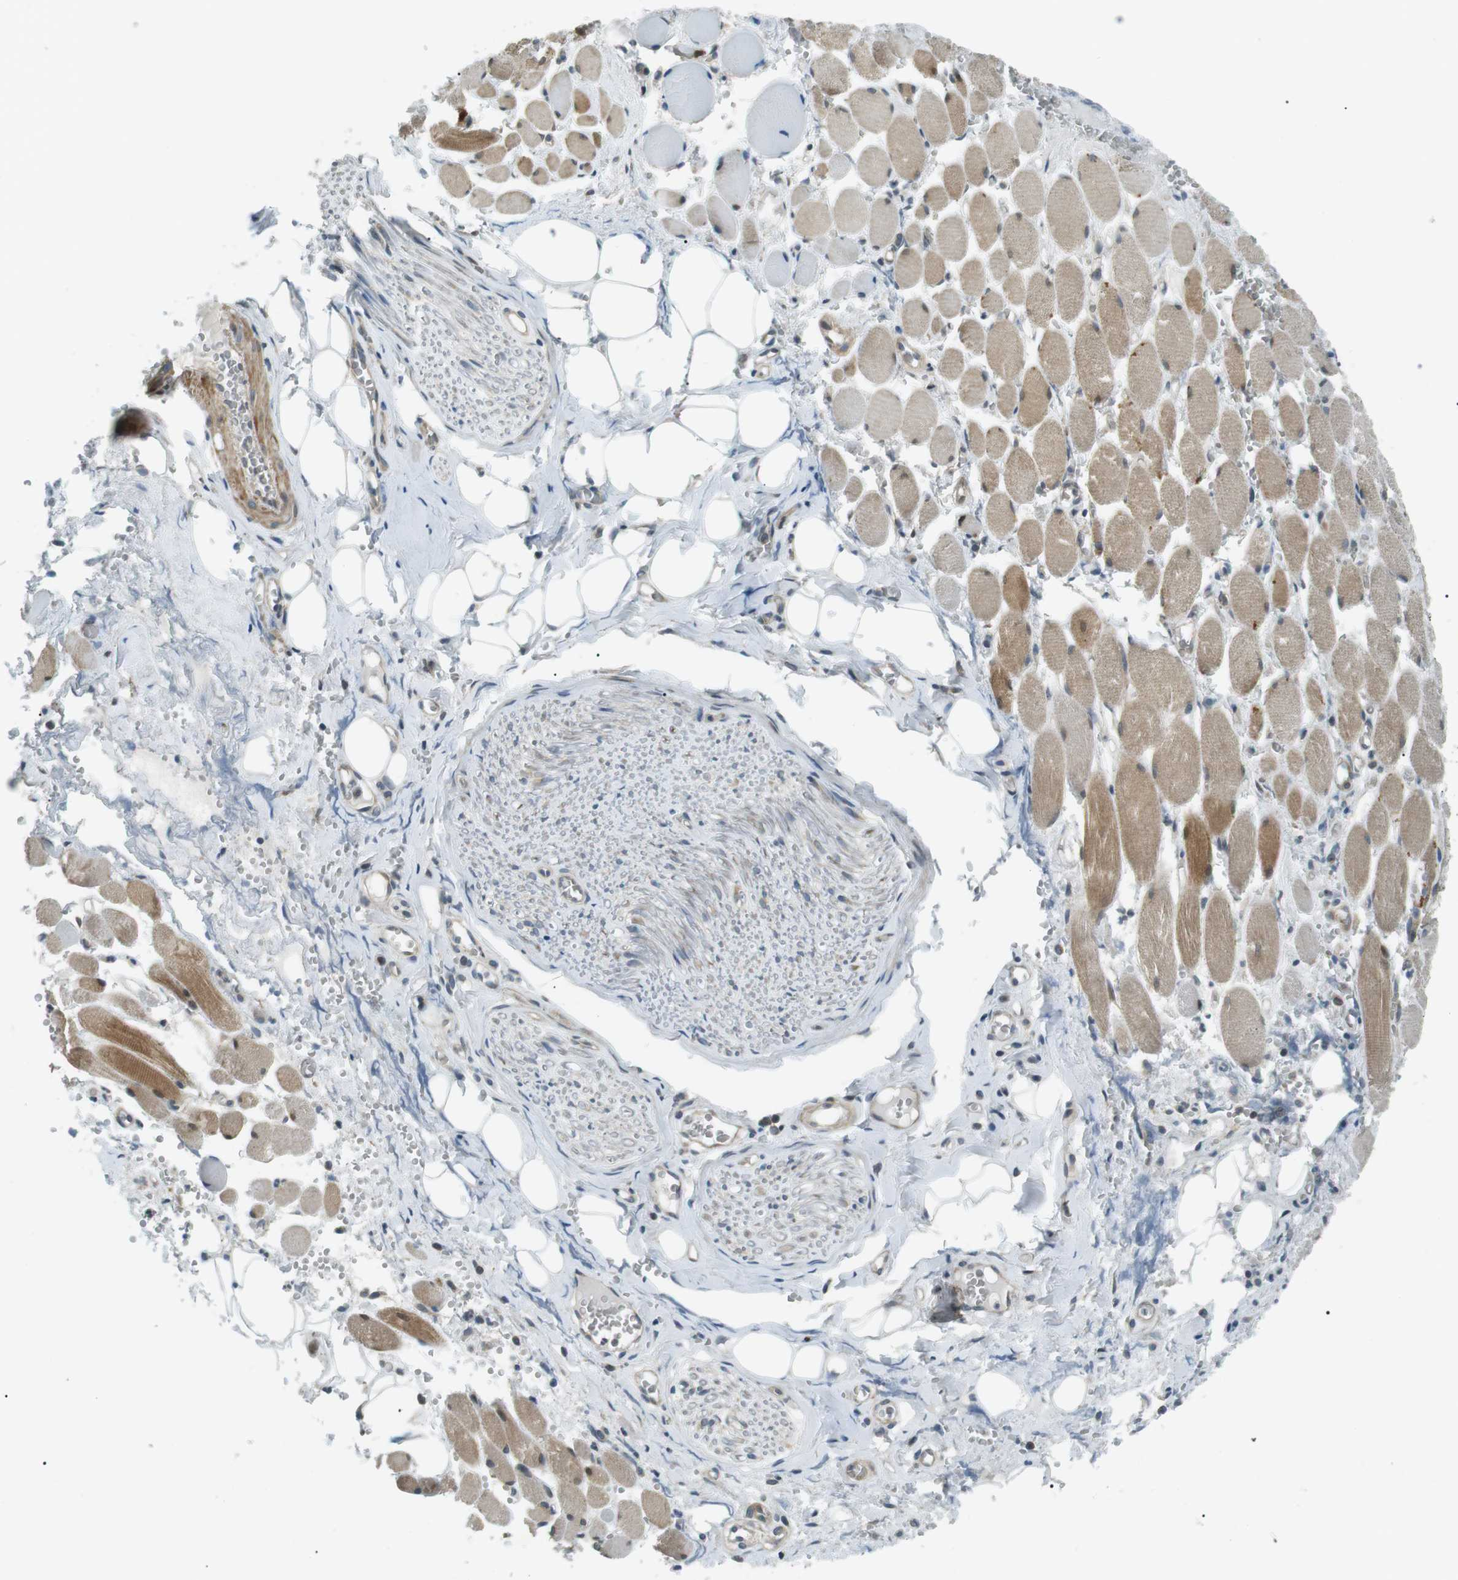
{"staining": {"intensity": "negative", "quantity": "none", "location": "none"}, "tissue": "adipose tissue", "cell_type": "Adipocytes", "image_type": "normal", "snomed": [{"axis": "morphology", "description": "Squamous cell carcinoma, NOS"}, {"axis": "topography", "description": "Oral tissue"}, {"axis": "topography", "description": "Head-Neck"}], "caption": "Immunohistochemical staining of normal adipose tissue reveals no significant staining in adipocytes. (DAB IHC visualized using brightfield microscopy, high magnification).", "gene": "TMEM74", "patient": {"sex": "female", "age": 50}}